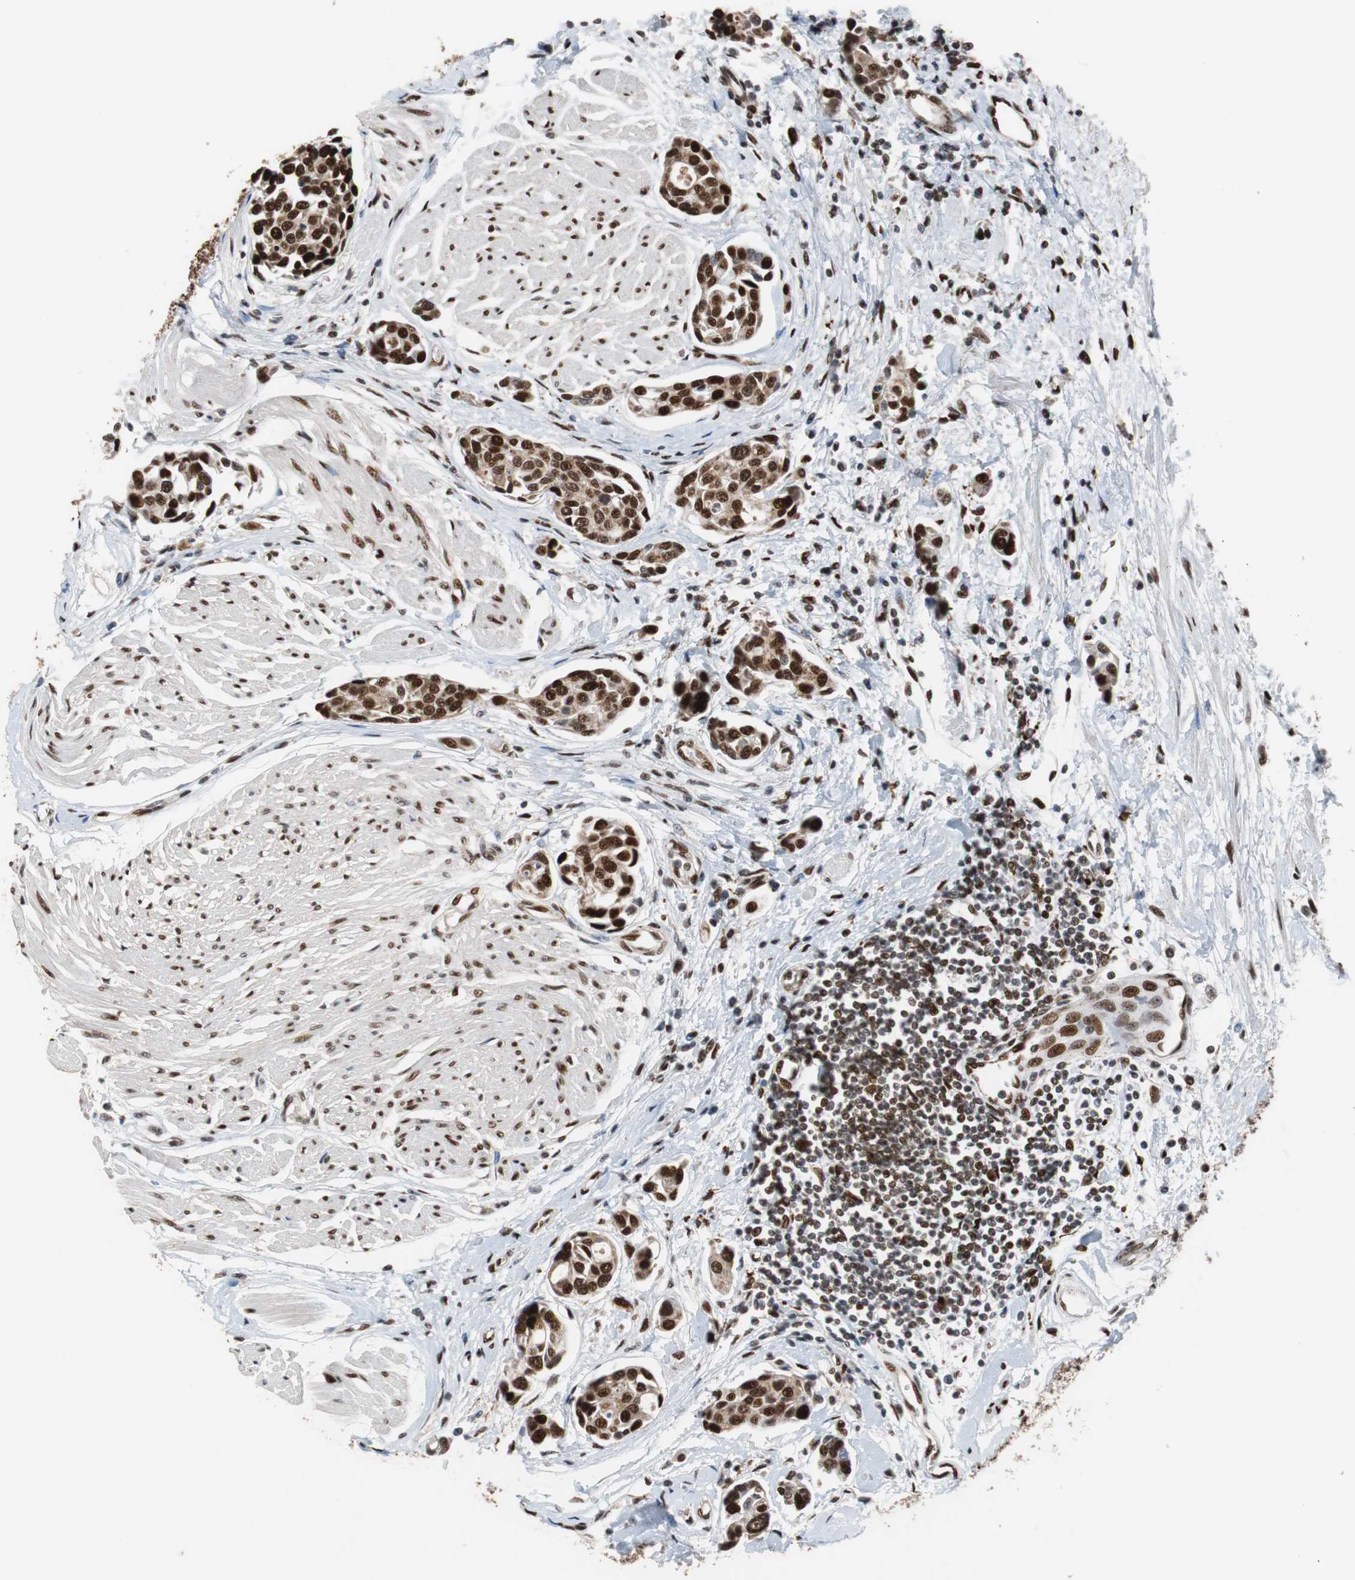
{"staining": {"intensity": "strong", "quantity": ">75%", "location": "nuclear"}, "tissue": "urothelial cancer", "cell_type": "Tumor cells", "image_type": "cancer", "snomed": [{"axis": "morphology", "description": "Urothelial carcinoma, High grade"}, {"axis": "topography", "description": "Urinary bladder"}], "caption": "Tumor cells show high levels of strong nuclear positivity in approximately >75% of cells in human high-grade urothelial carcinoma. (Stains: DAB in brown, nuclei in blue, Microscopy: brightfield microscopy at high magnification).", "gene": "NBL1", "patient": {"sex": "male", "age": 78}}